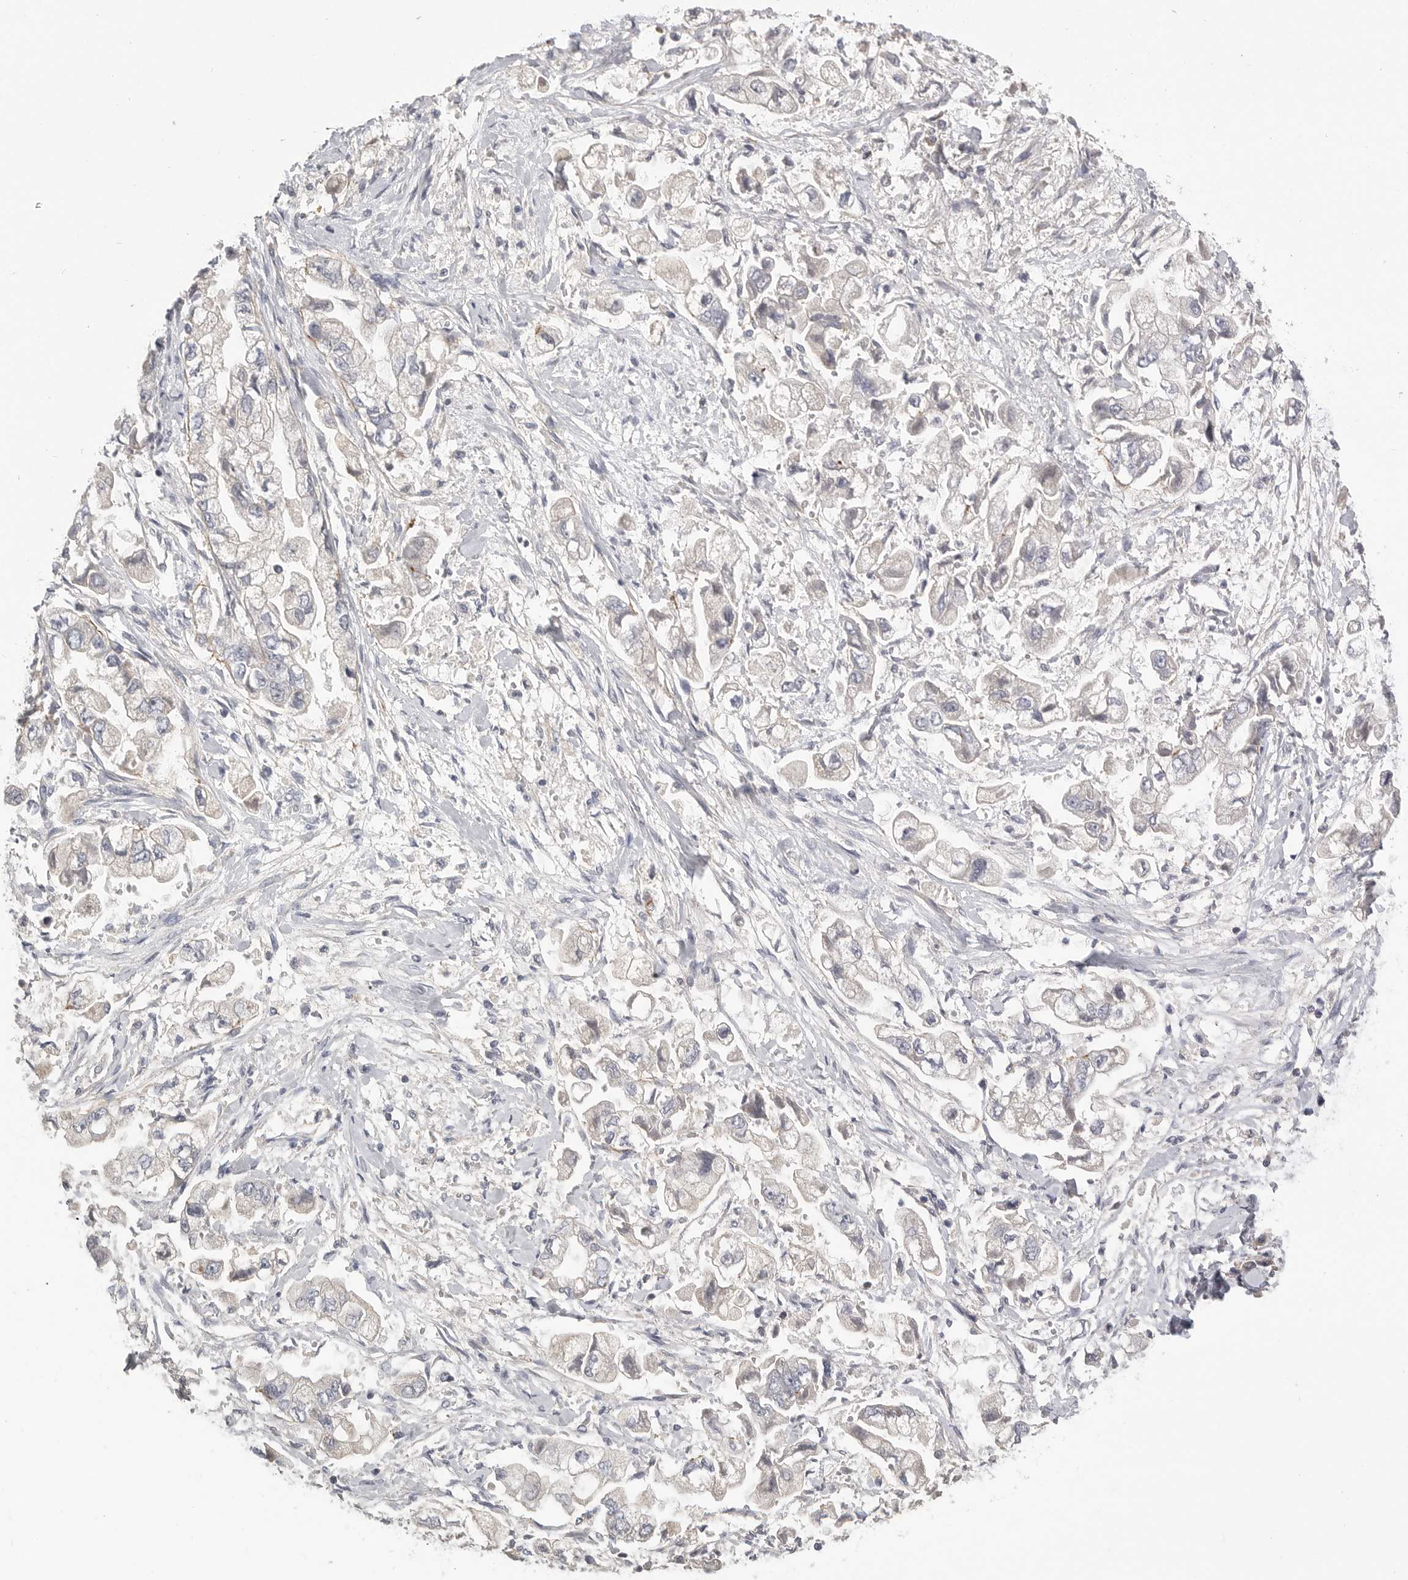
{"staining": {"intensity": "negative", "quantity": "none", "location": "none"}, "tissue": "stomach cancer", "cell_type": "Tumor cells", "image_type": "cancer", "snomed": [{"axis": "morphology", "description": "Normal tissue, NOS"}, {"axis": "morphology", "description": "Adenocarcinoma, NOS"}, {"axis": "topography", "description": "Stomach"}], "caption": "This is a image of immunohistochemistry (IHC) staining of stomach adenocarcinoma, which shows no staining in tumor cells.", "gene": "SDC3", "patient": {"sex": "male", "age": 62}}